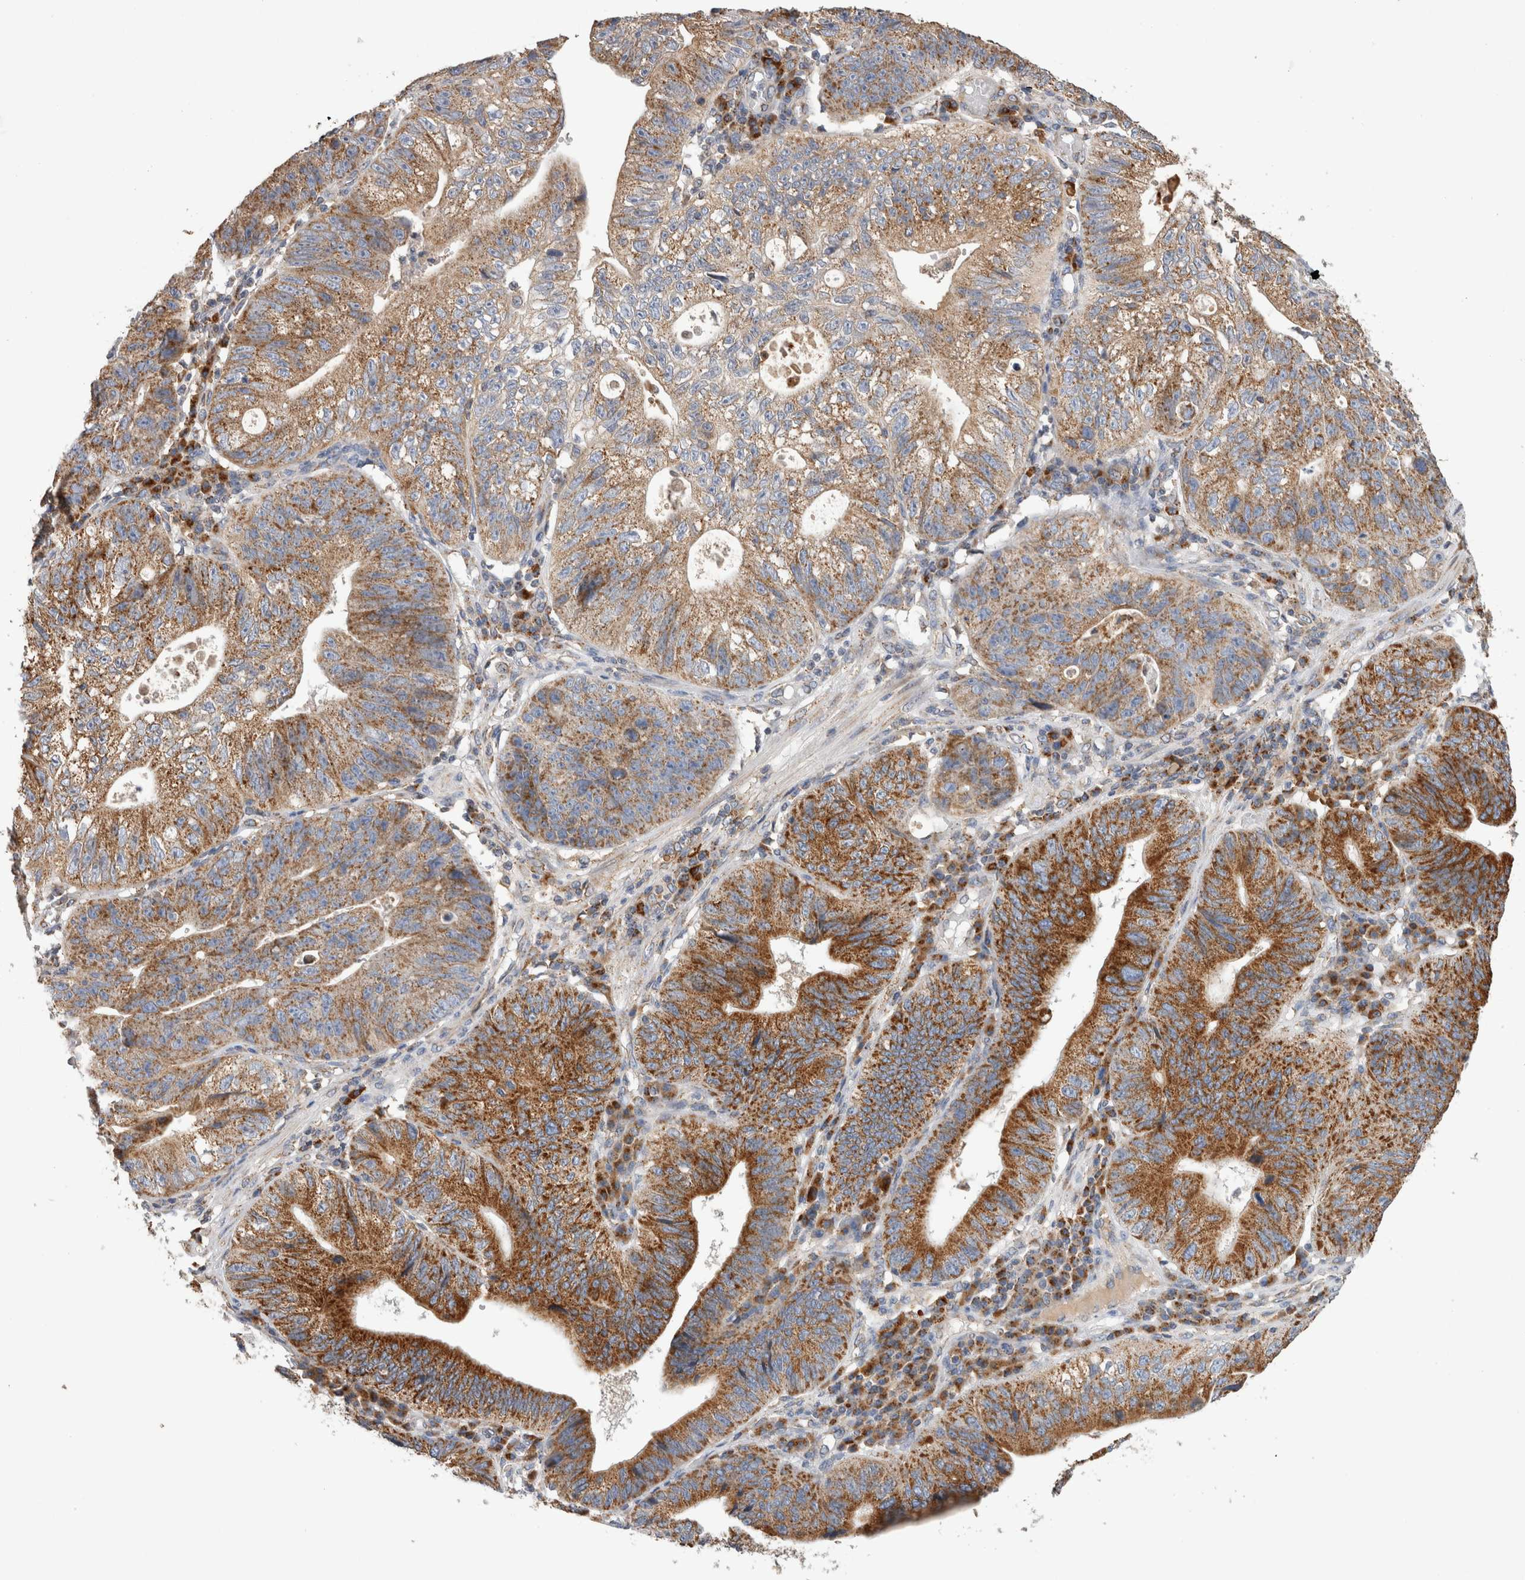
{"staining": {"intensity": "strong", "quantity": ">75%", "location": "cytoplasmic/membranous"}, "tissue": "stomach cancer", "cell_type": "Tumor cells", "image_type": "cancer", "snomed": [{"axis": "morphology", "description": "Adenocarcinoma, NOS"}, {"axis": "topography", "description": "Stomach"}], "caption": "Strong cytoplasmic/membranous positivity is appreciated in about >75% of tumor cells in stomach cancer.", "gene": "IARS2", "patient": {"sex": "male", "age": 59}}